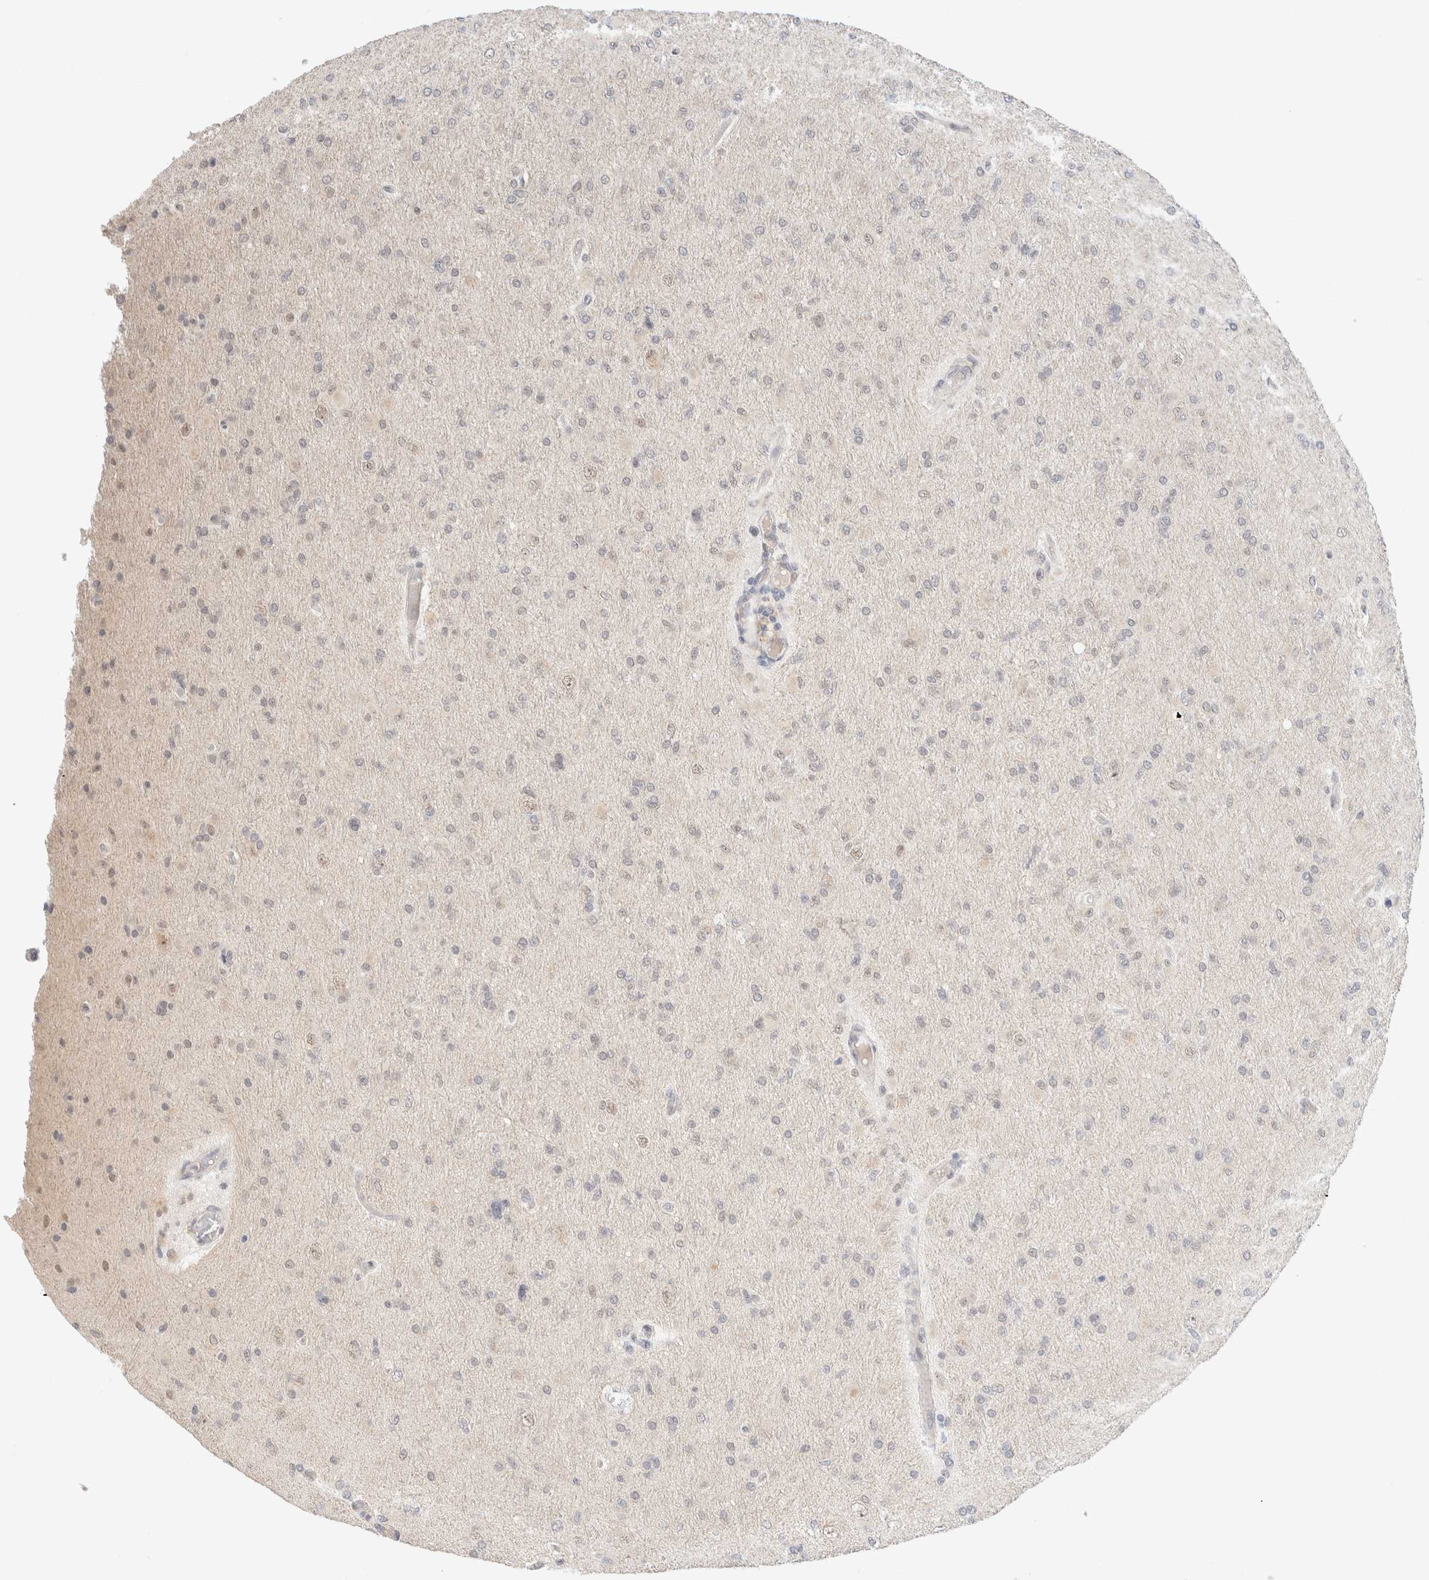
{"staining": {"intensity": "negative", "quantity": "none", "location": "none"}, "tissue": "glioma", "cell_type": "Tumor cells", "image_type": "cancer", "snomed": [{"axis": "morphology", "description": "Glioma, malignant, High grade"}, {"axis": "topography", "description": "Cerebral cortex"}], "caption": "Human glioma stained for a protein using immunohistochemistry (IHC) demonstrates no positivity in tumor cells.", "gene": "HDLBP", "patient": {"sex": "female", "age": 36}}